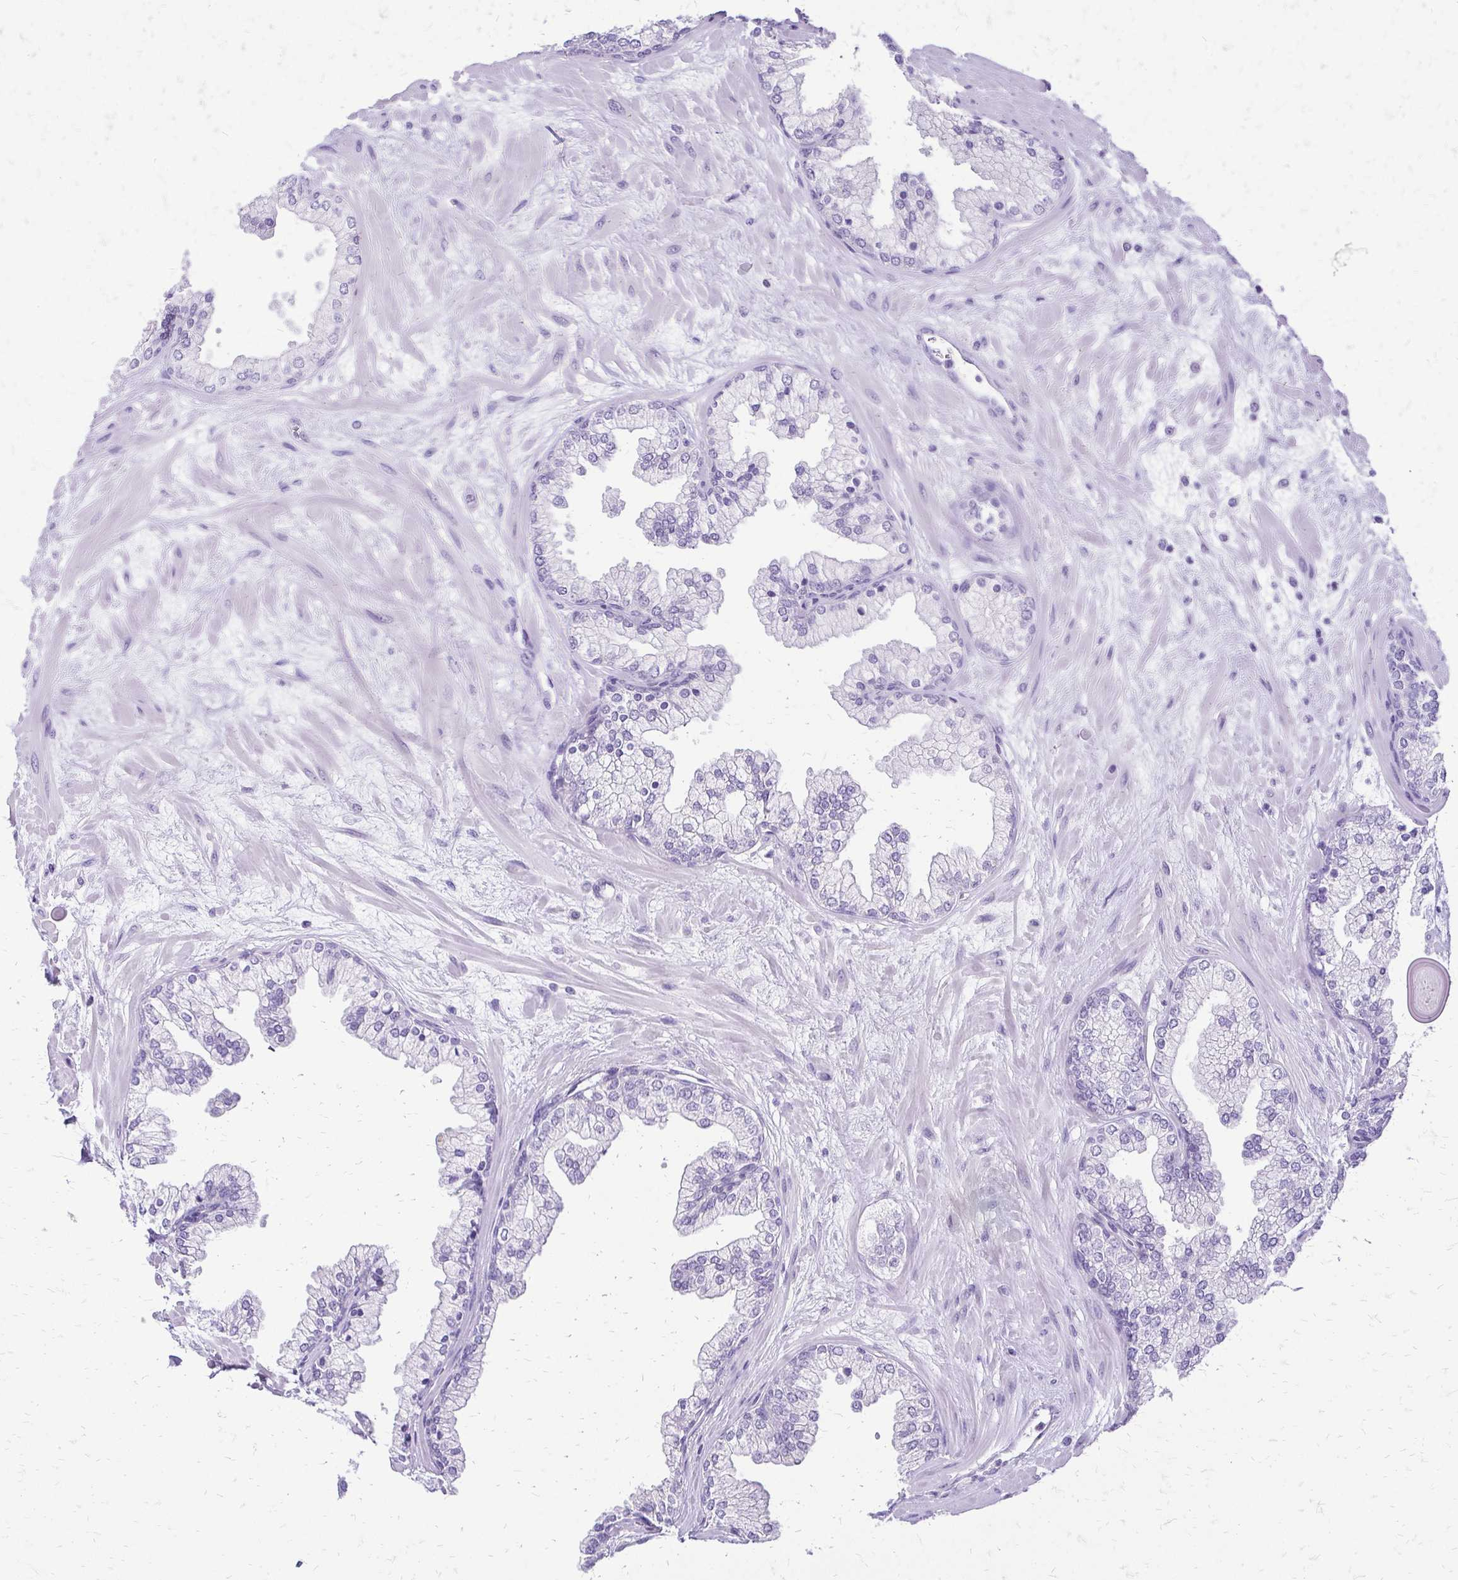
{"staining": {"intensity": "negative", "quantity": "none", "location": "none"}, "tissue": "prostate", "cell_type": "Glandular cells", "image_type": "normal", "snomed": [{"axis": "morphology", "description": "Normal tissue, NOS"}, {"axis": "topography", "description": "Prostate"}, {"axis": "topography", "description": "Peripheral nerve tissue"}], "caption": "Normal prostate was stained to show a protein in brown. There is no significant positivity in glandular cells. (IHC, brightfield microscopy, high magnification).", "gene": "SLC32A1", "patient": {"sex": "male", "age": 61}}